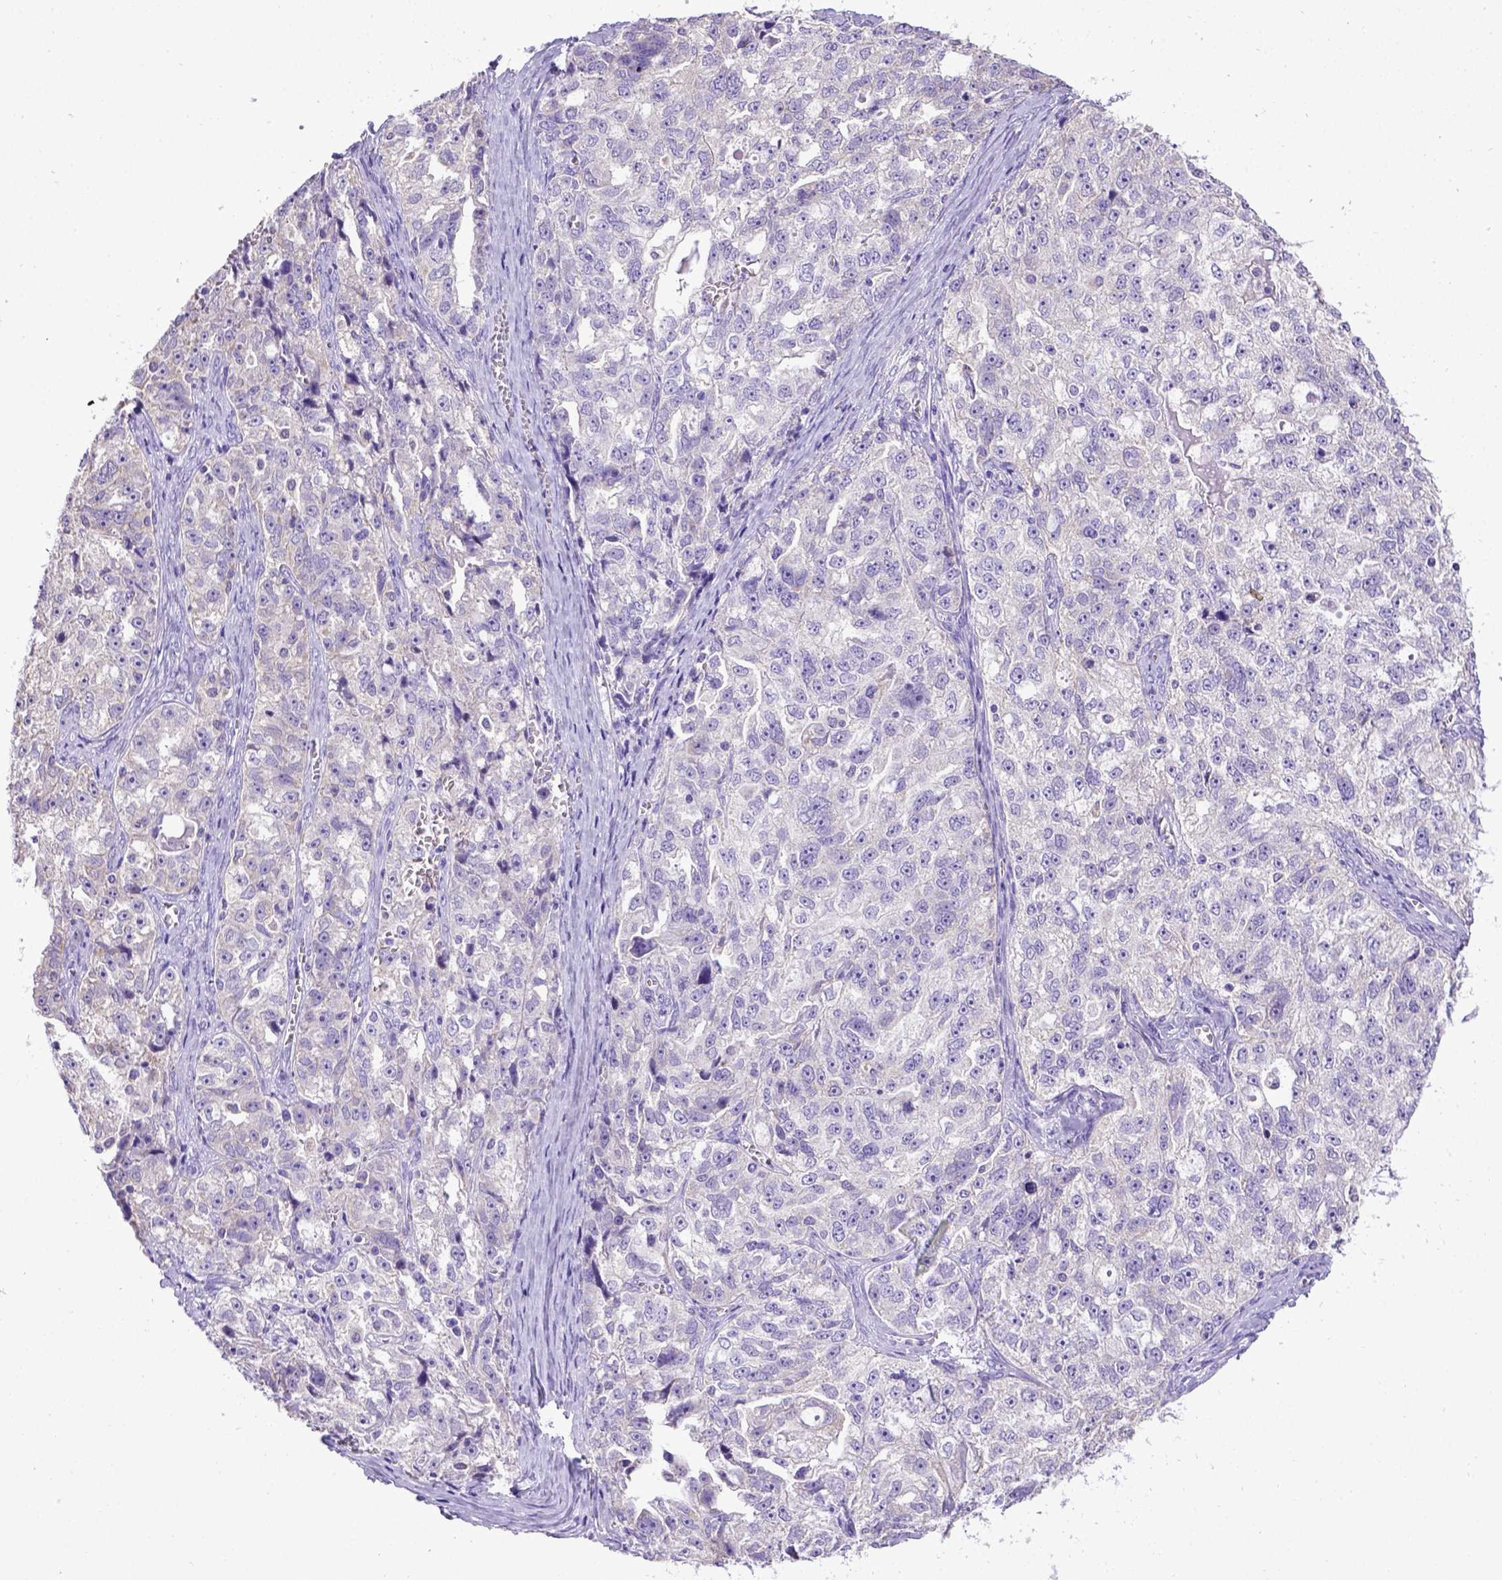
{"staining": {"intensity": "negative", "quantity": "none", "location": "none"}, "tissue": "ovarian cancer", "cell_type": "Tumor cells", "image_type": "cancer", "snomed": [{"axis": "morphology", "description": "Cystadenocarcinoma, serous, NOS"}, {"axis": "topography", "description": "Ovary"}], "caption": "High power microscopy histopathology image of an immunohistochemistry (IHC) micrograph of ovarian cancer (serous cystadenocarcinoma), revealing no significant expression in tumor cells.", "gene": "SPEF1", "patient": {"sex": "female", "age": 51}}